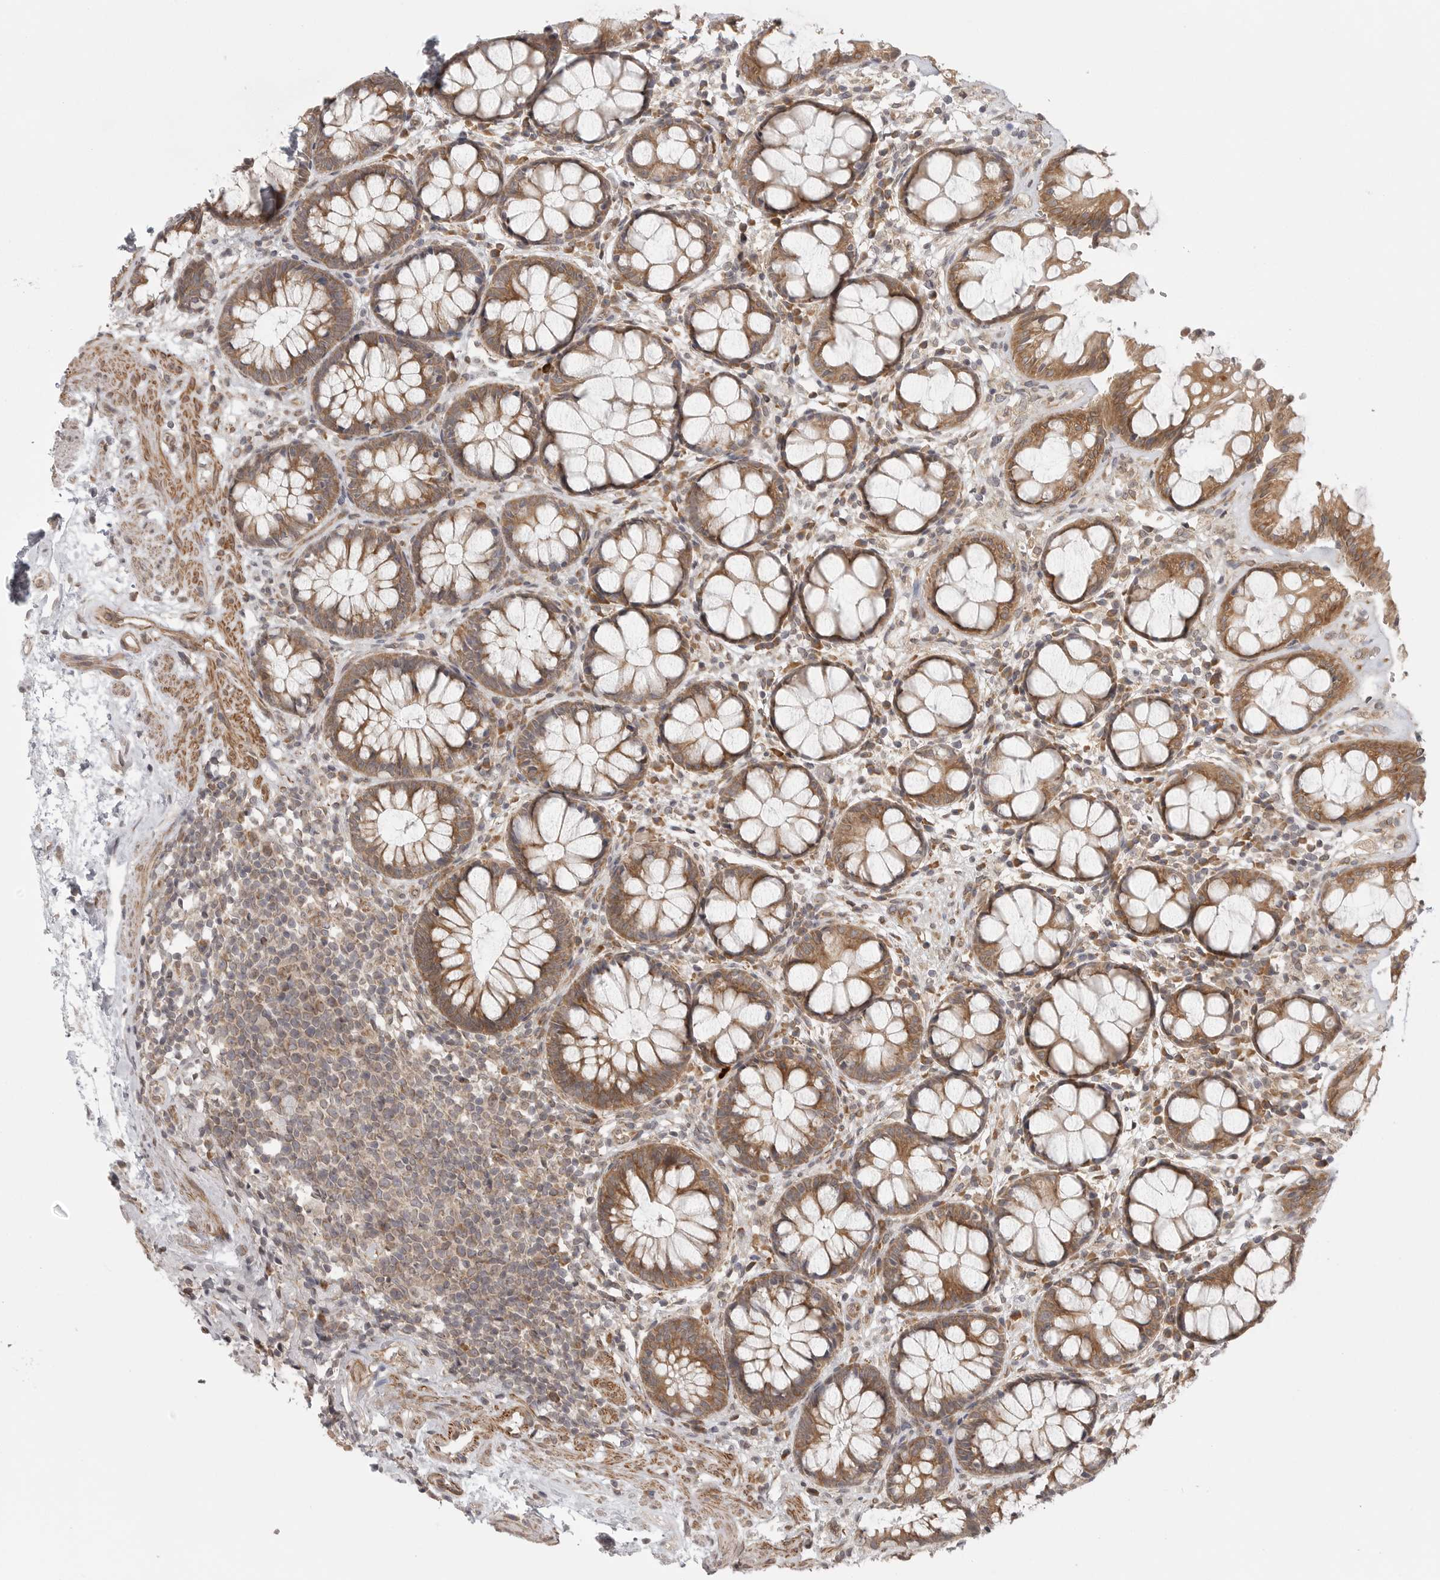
{"staining": {"intensity": "moderate", "quantity": ">75%", "location": "cytoplasmic/membranous"}, "tissue": "rectum", "cell_type": "Glandular cells", "image_type": "normal", "snomed": [{"axis": "morphology", "description": "Normal tissue, NOS"}, {"axis": "topography", "description": "Rectum"}], "caption": "Human rectum stained with a brown dye demonstrates moderate cytoplasmic/membranous positive staining in approximately >75% of glandular cells.", "gene": "CERS2", "patient": {"sex": "male", "age": 64}}